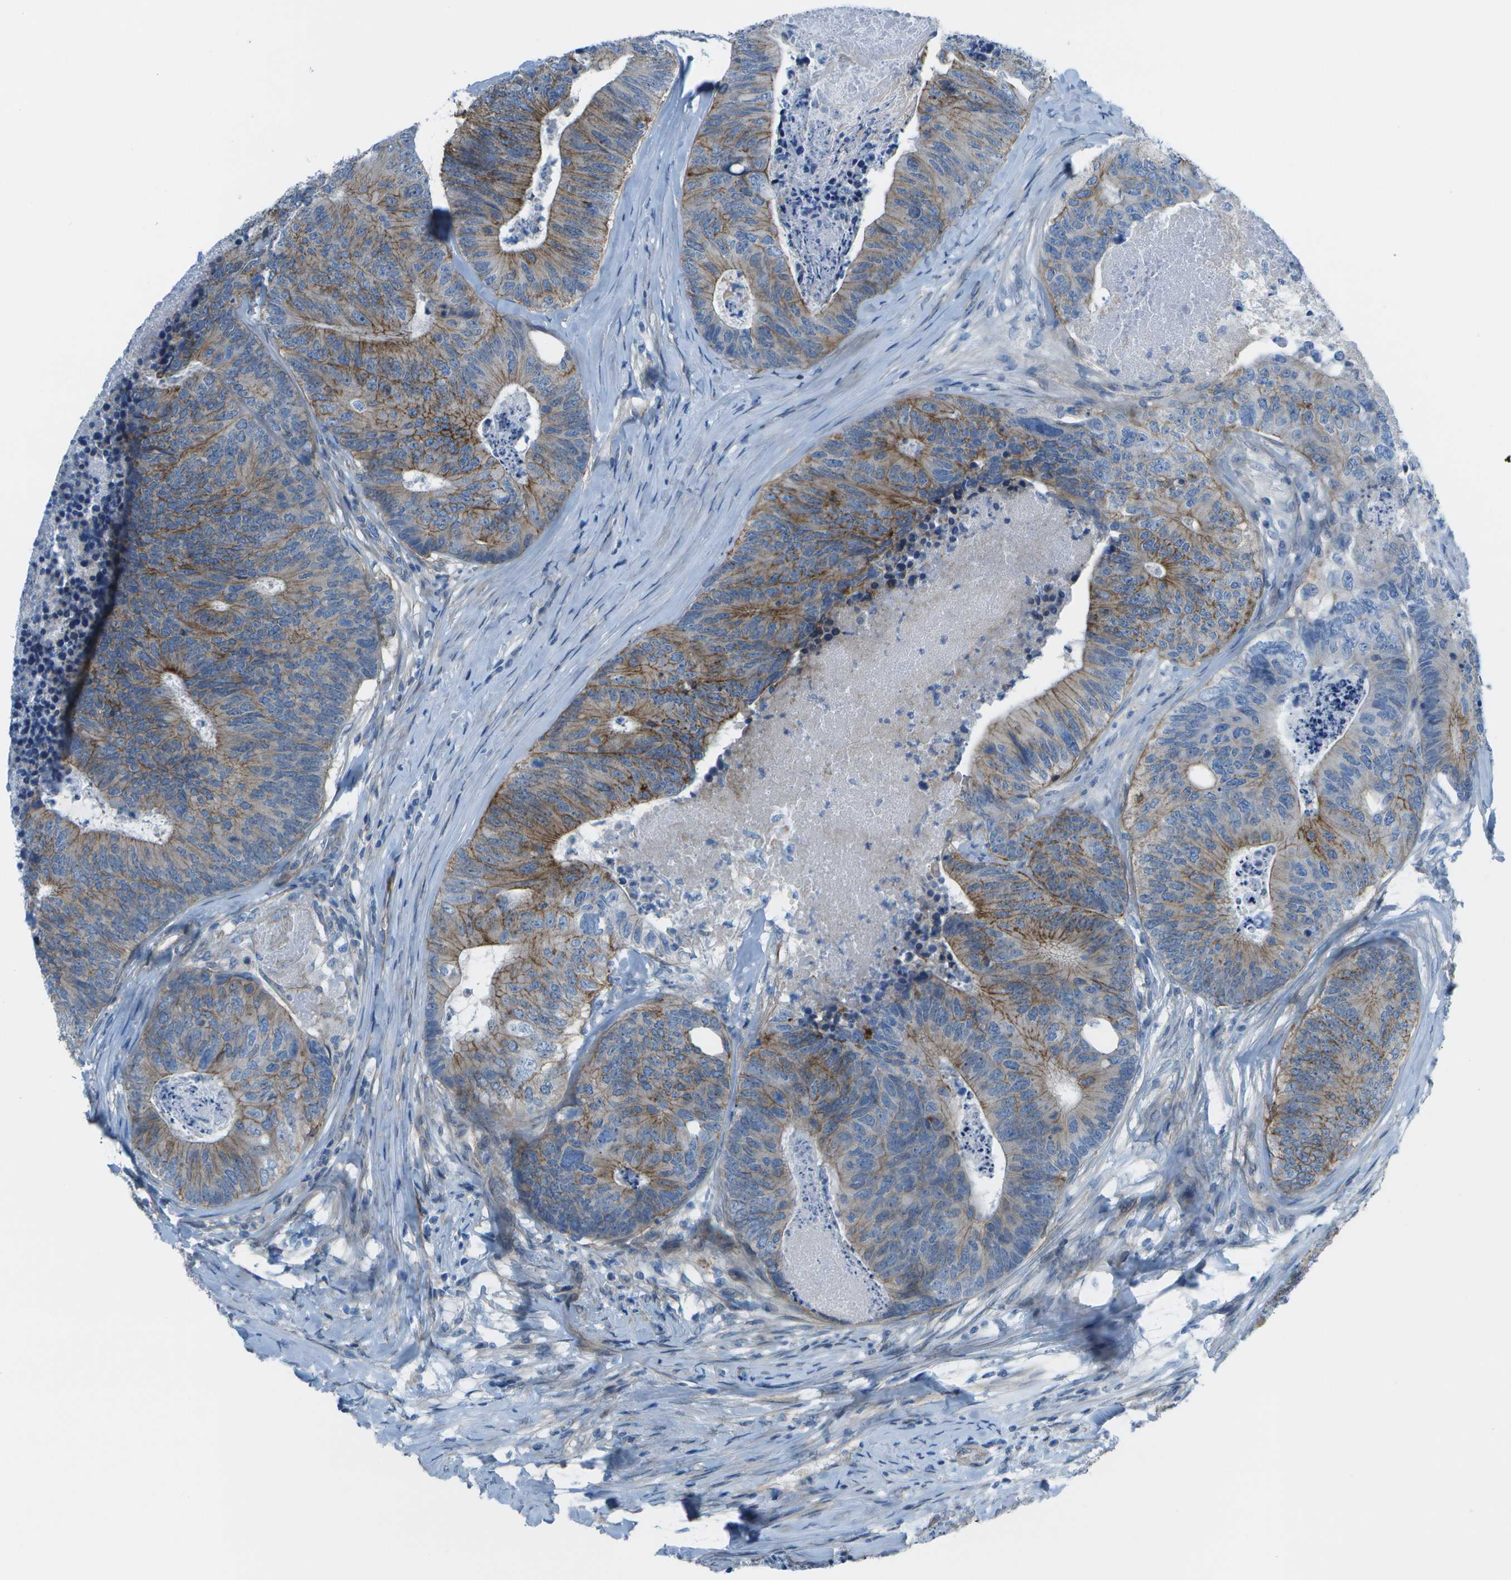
{"staining": {"intensity": "moderate", "quantity": "25%-75%", "location": "cytoplasmic/membranous"}, "tissue": "colorectal cancer", "cell_type": "Tumor cells", "image_type": "cancer", "snomed": [{"axis": "morphology", "description": "Adenocarcinoma, NOS"}, {"axis": "topography", "description": "Colon"}], "caption": "Colorectal cancer tissue reveals moderate cytoplasmic/membranous expression in approximately 25%-75% of tumor cells, visualized by immunohistochemistry.", "gene": "SORBS3", "patient": {"sex": "female", "age": 57}}